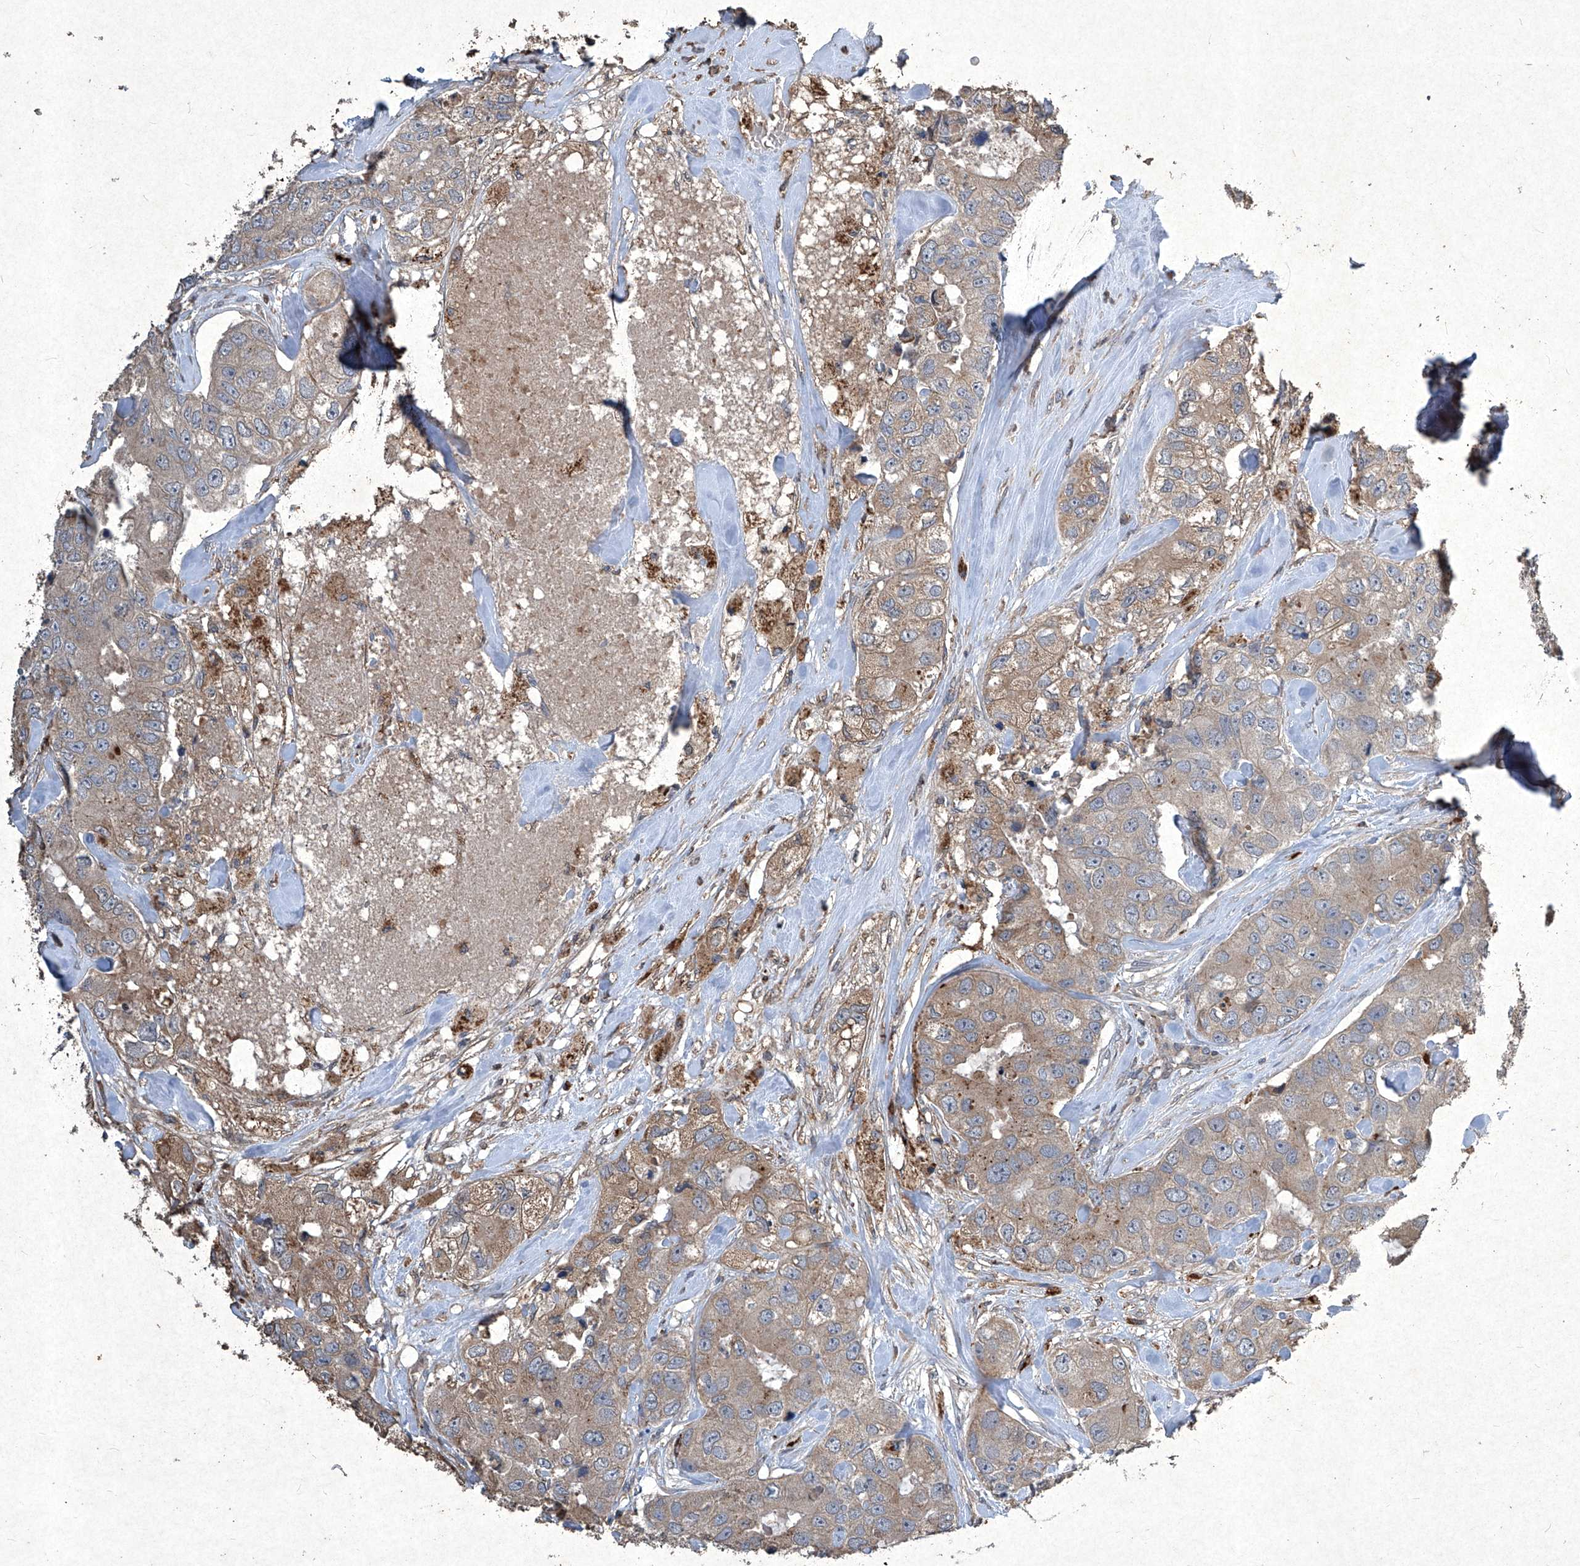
{"staining": {"intensity": "moderate", "quantity": ">75%", "location": "cytoplasmic/membranous"}, "tissue": "breast cancer", "cell_type": "Tumor cells", "image_type": "cancer", "snomed": [{"axis": "morphology", "description": "Duct carcinoma"}, {"axis": "topography", "description": "Breast"}], "caption": "Immunohistochemical staining of breast cancer (intraductal carcinoma) exhibits medium levels of moderate cytoplasmic/membranous staining in about >75% of tumor cells. (Stains: DAB (3,3'-diaminobenzidine) in brown, nuclei in blue, Microscopy: brightfield microscopy at high magnification).", "gene": "MED16", "patient": {"sex": "female", "age": 62}}